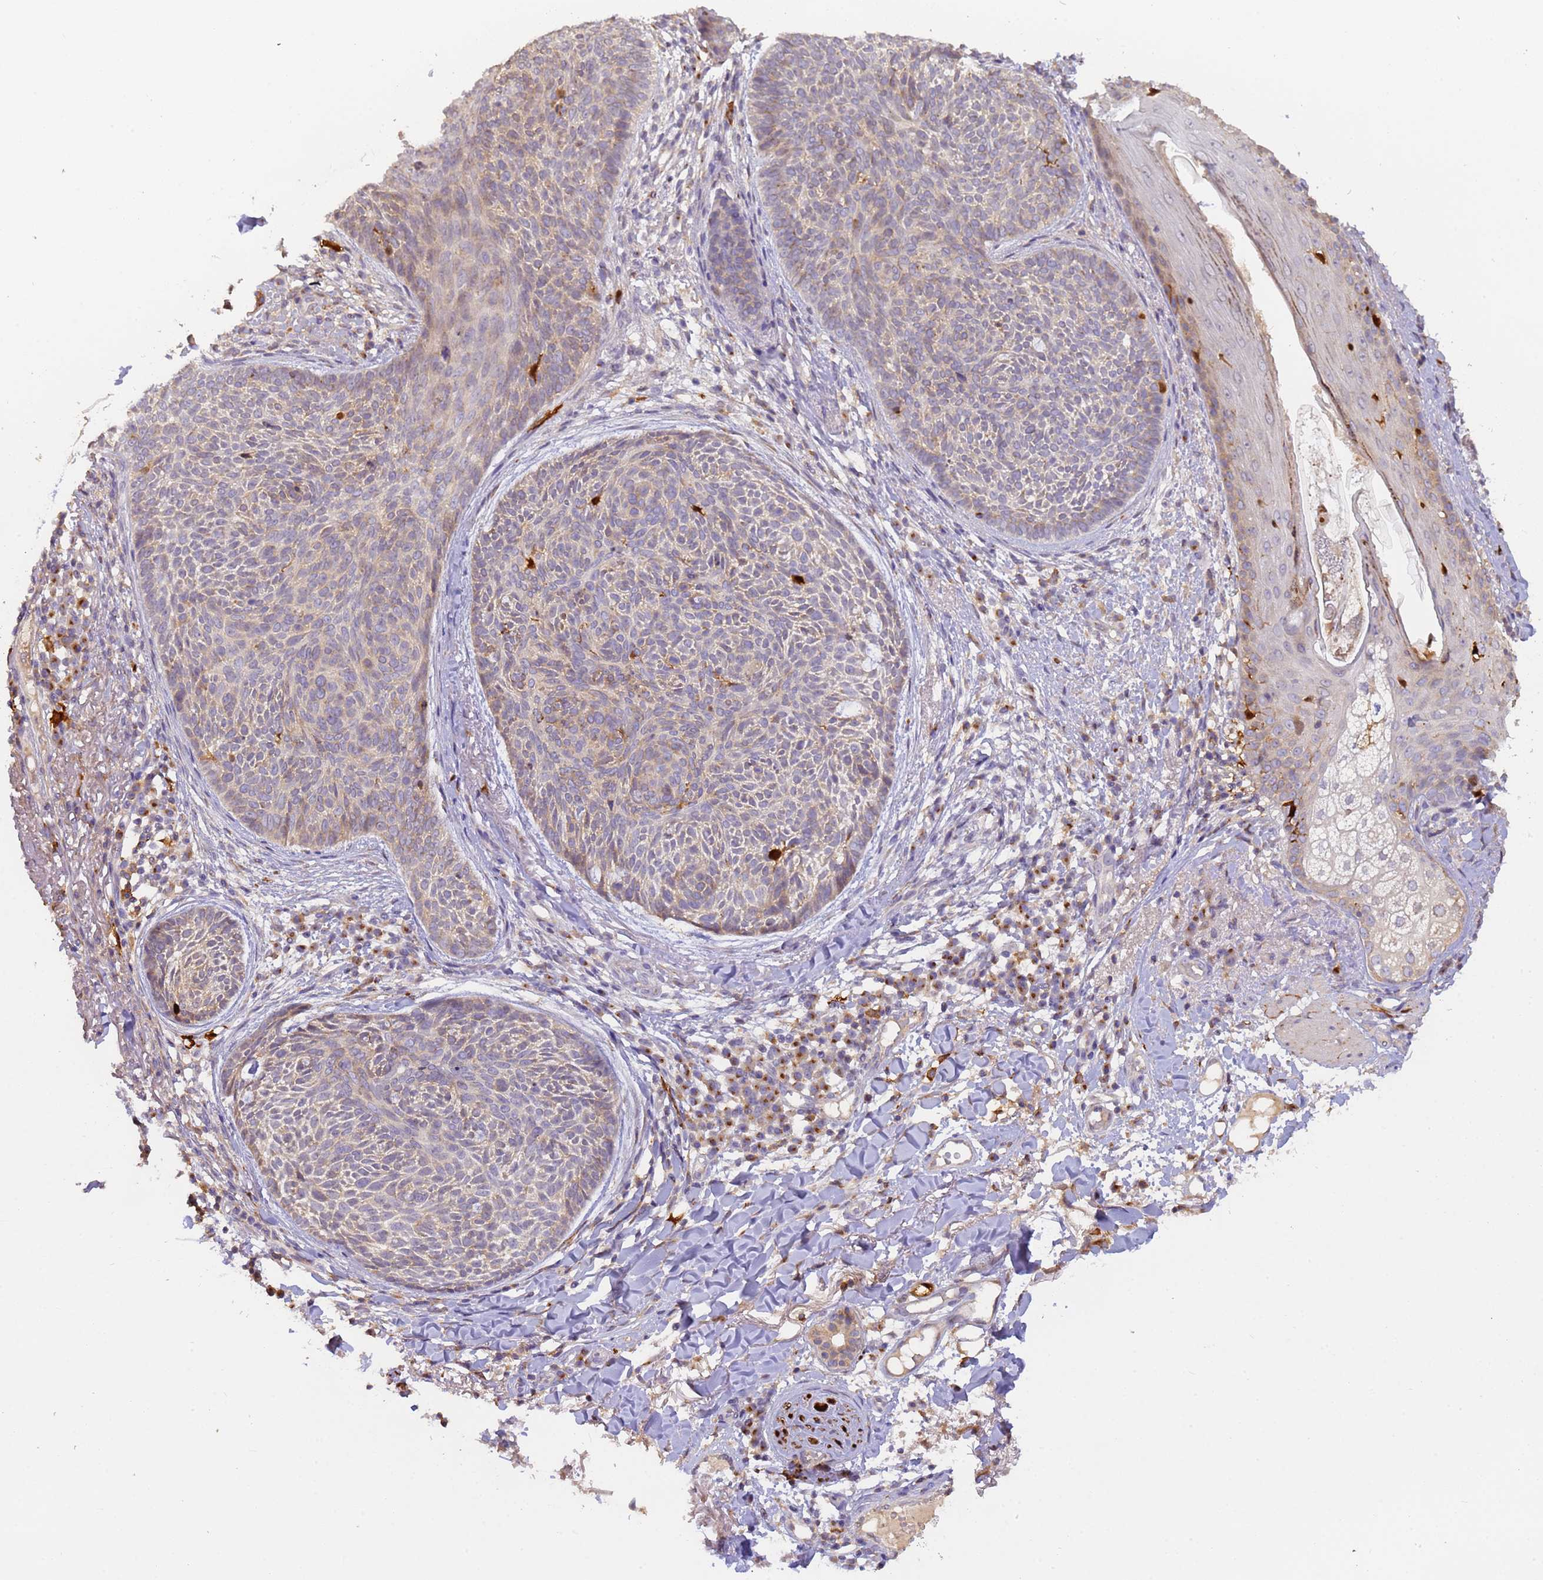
{"staining": {"intensity": "moderate", "quantity": "<25%", "location": "cytoplasmic/membranous"}, "tissue": "skin cancer", "cell_type": "Tumor cells", "image_type": "cancer", "snomed": [{"axis": "morphology", "description": "Basal cell carcinoma"}, {"axis": "topography", "description": "Skin"}], "caption": "Human skin cancer stained for a protein (brown) displays moderate cytoplasmic/membranous positive positivity in approximately <25% of tumor cells.", "gene": "M6PR", "patient": {"sex": "male", "age": 85}}